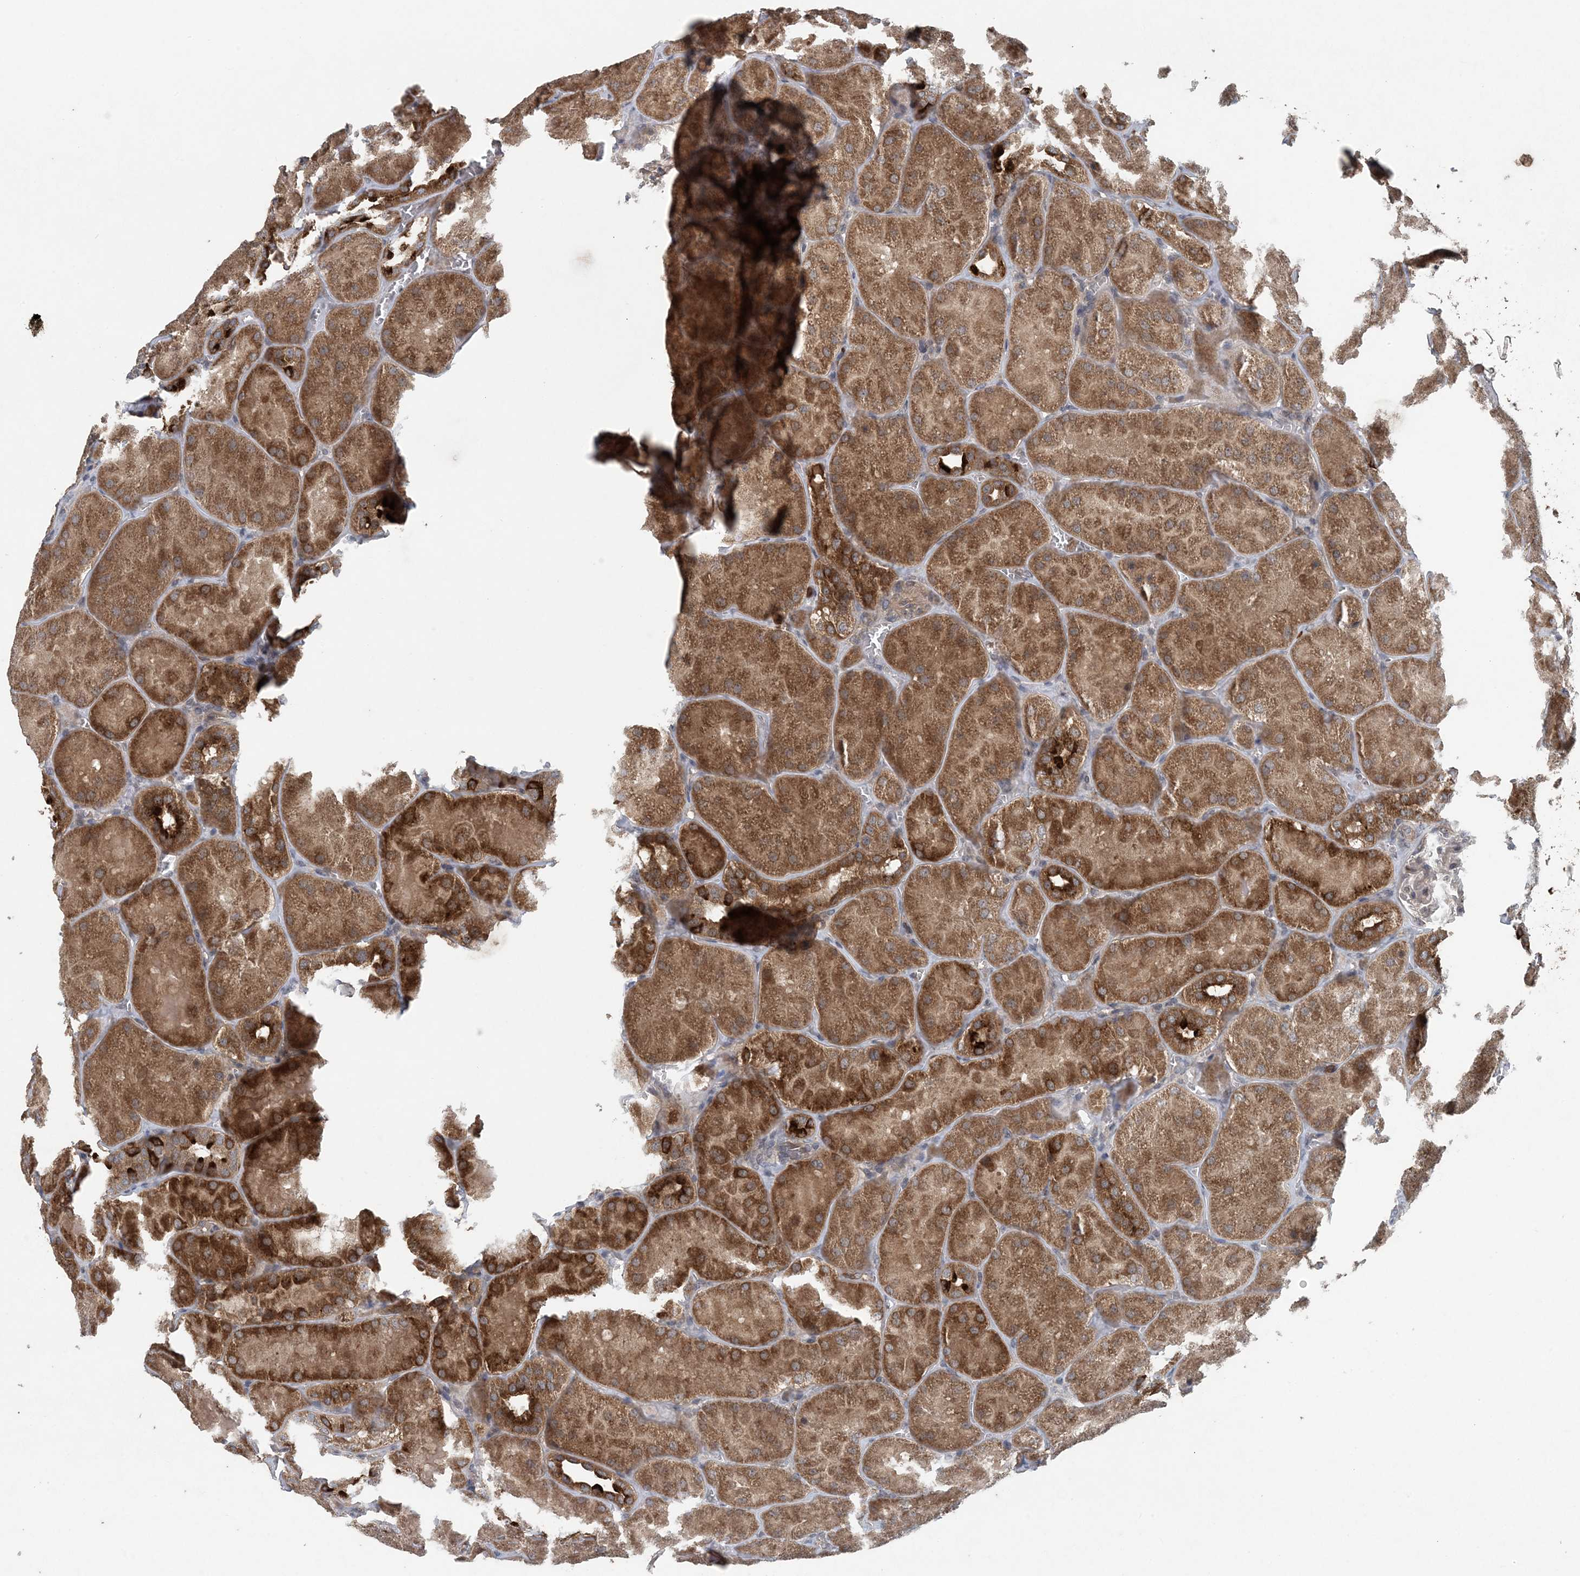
{"staining": {"intensity": "negative", "quantity": "none", "location": "none"}, "tissue": "kidney", "cell_type": "Cells in glomeruli", "image_type": "normal", "snomed": [{"axis": "morphology", "description": "Normal tissue, NOS"}, {"axis": "topography", "description": "Kidney"}], "caption": "IHC image of normal kidney: kidney stained with DAB (3,3'-diaminobenzidine) shows no significant protein positivity in cells in glomeruli. (Immunohistochemistry (ihc), brightfield microscopy, high magnification).", "gene": "MYO9B", "patient": {"sex": "male", "age": 28}}